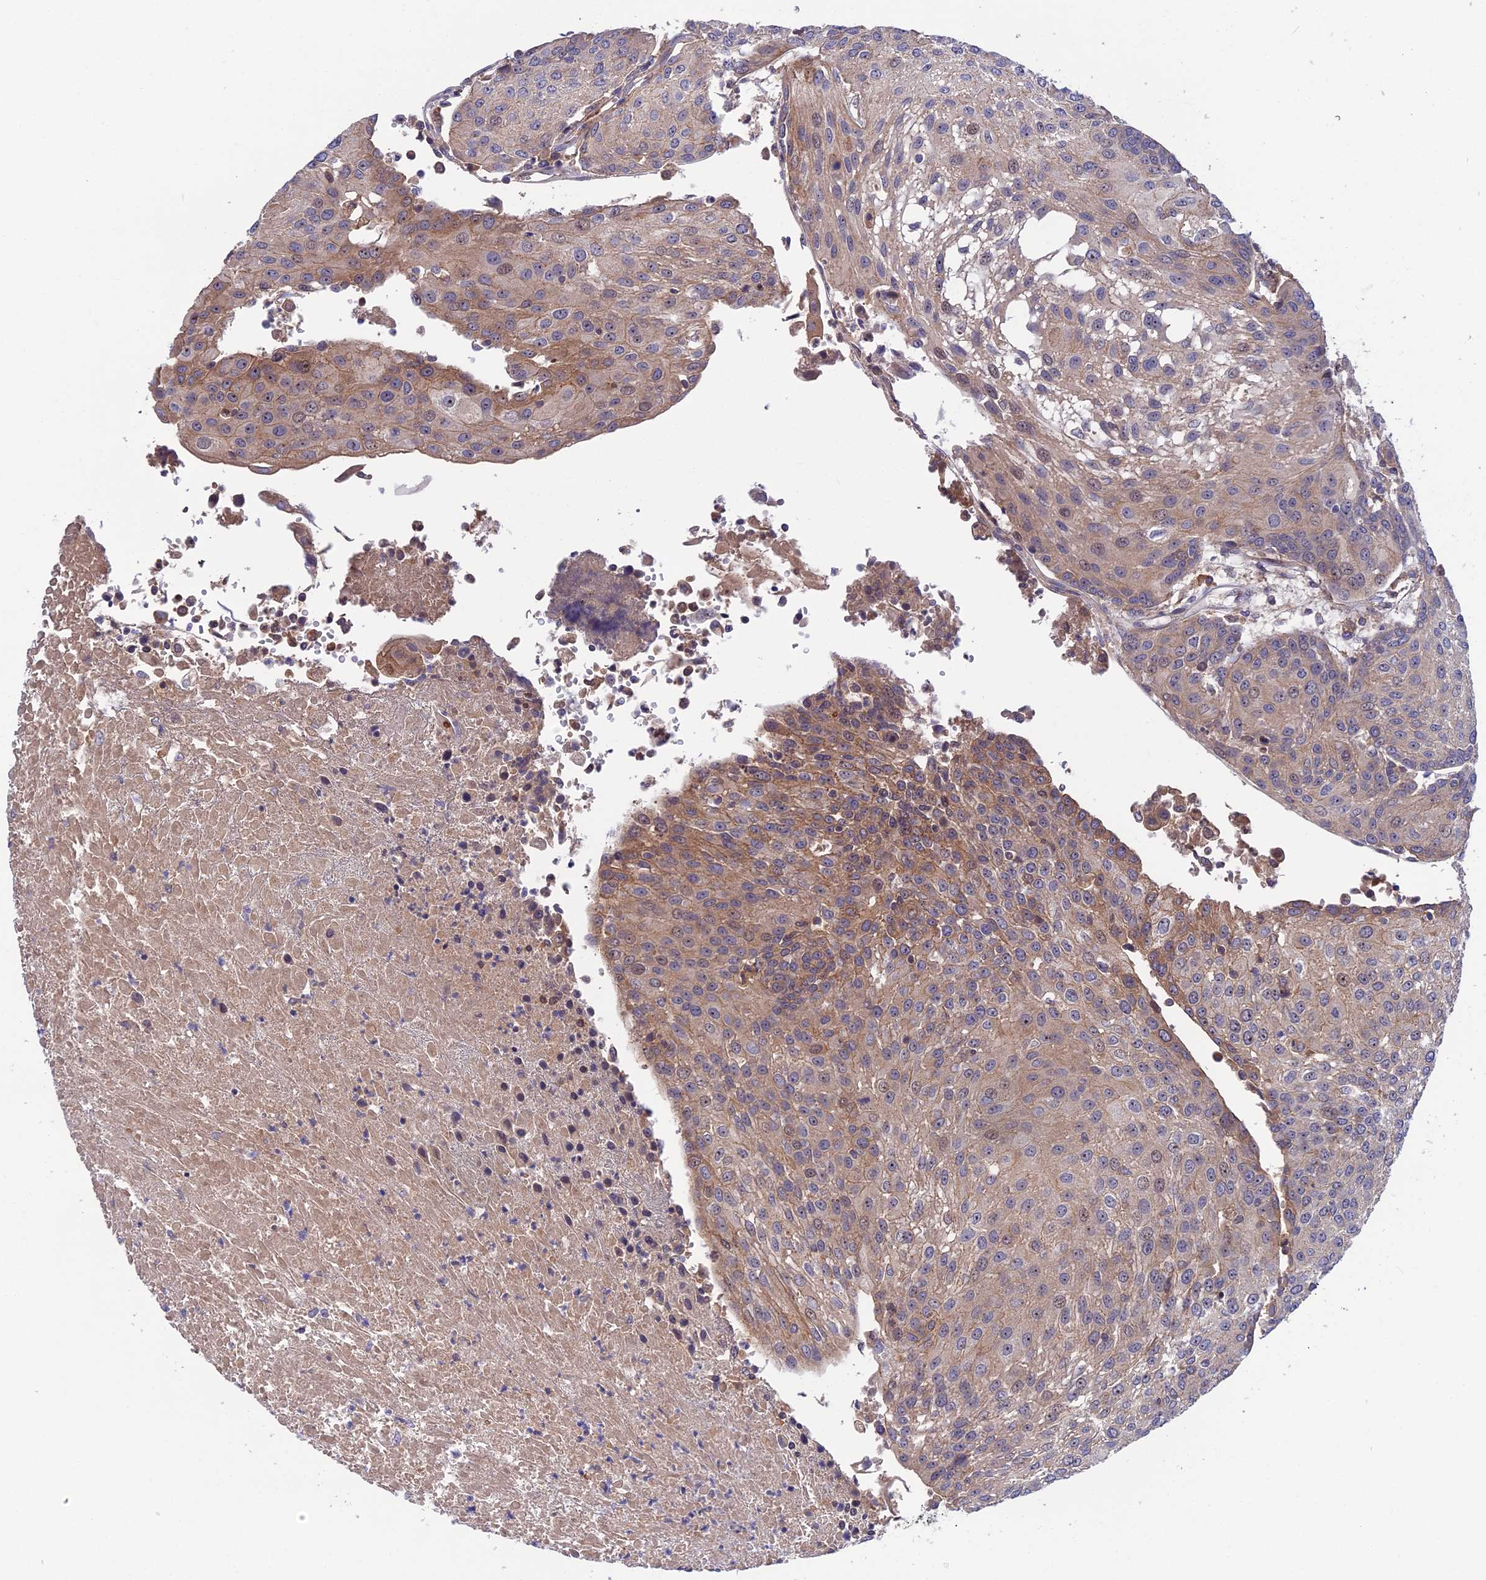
{"staining": {"intensity": "weak", "quantity": "<25%", "location": "cytoplasmic/membranous"}, "tissue": "urothelial cancer", "cell_type": "Tumor cells", "image_type": "cancer", "snomed": [{"axis": "morphology", "description": "Urothelial carcinoma, High grade"}, {"axis": "topography", "description": "Urinary bladder"}], "caption": "Tumor cells show no significant protein positivity in urothelial cancer.", "gene": "CRACD", "patient": {"sex": "female", "age": 85}}